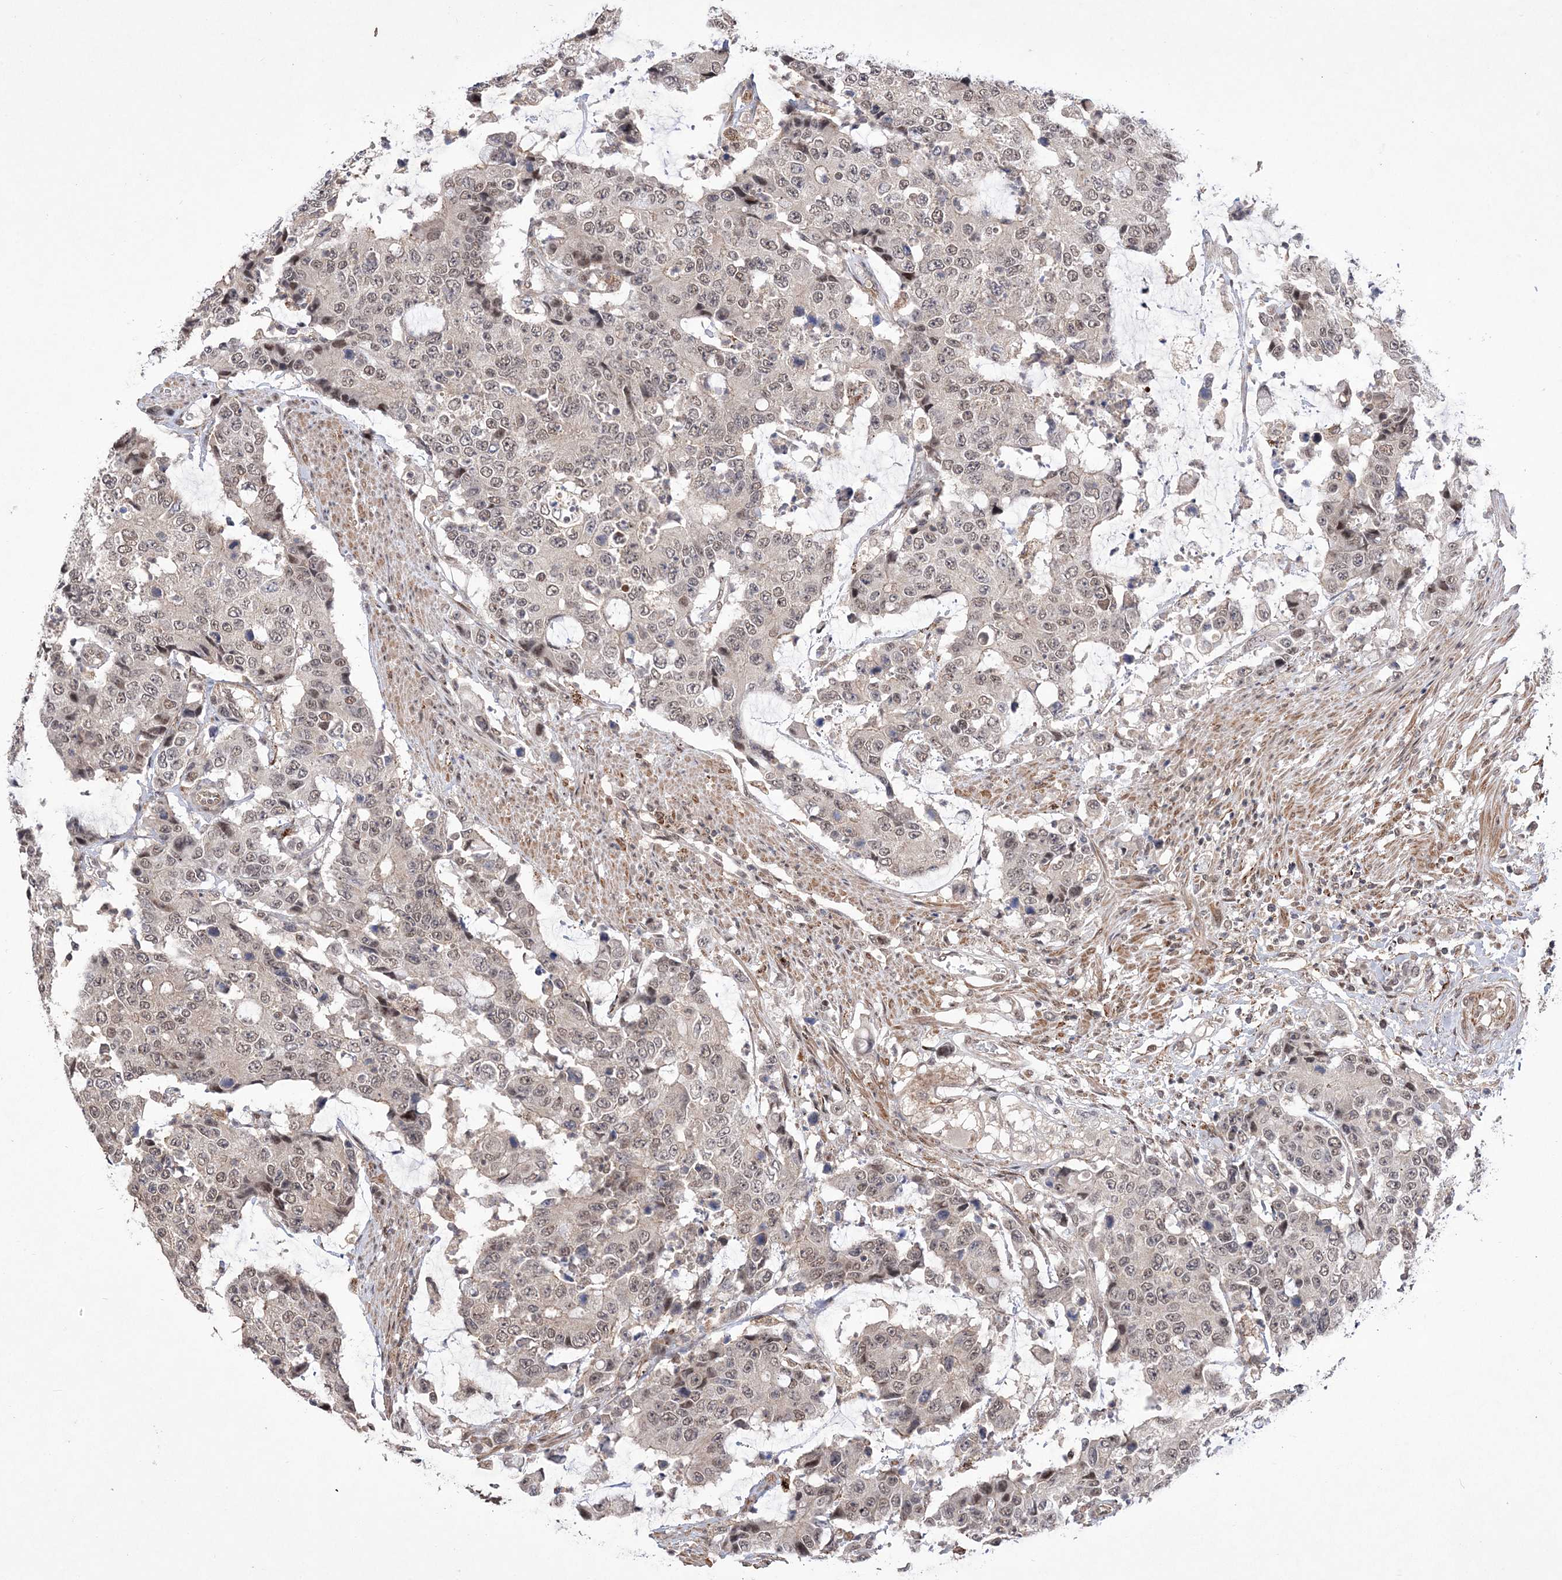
{"staining": {"intensity": "weak", "quantity": ">75%", "location": "nuclear"}, "tissue": "colorectal cancer", "cell_type": "Tumor cells", "image_type": "cancer", "snomed": [{"axis": "morphology", "description": "Adenocarcinoma, NOS"}, {"axis": "topography", "description": "Colon"}], "caption": "DAB immunohistochemical staining of human colorectal cancer exhibits weak nuclear protein staining in approximately >75% of tumor cells. The staining was performed using DAB (3,3'-diaminobenzidine), with brown indicating positive protein expression. Nuclei are stained blue with hematoxylin.", "gene": "BOD1L1", "patient": {"sex": "female", "age": 86}}